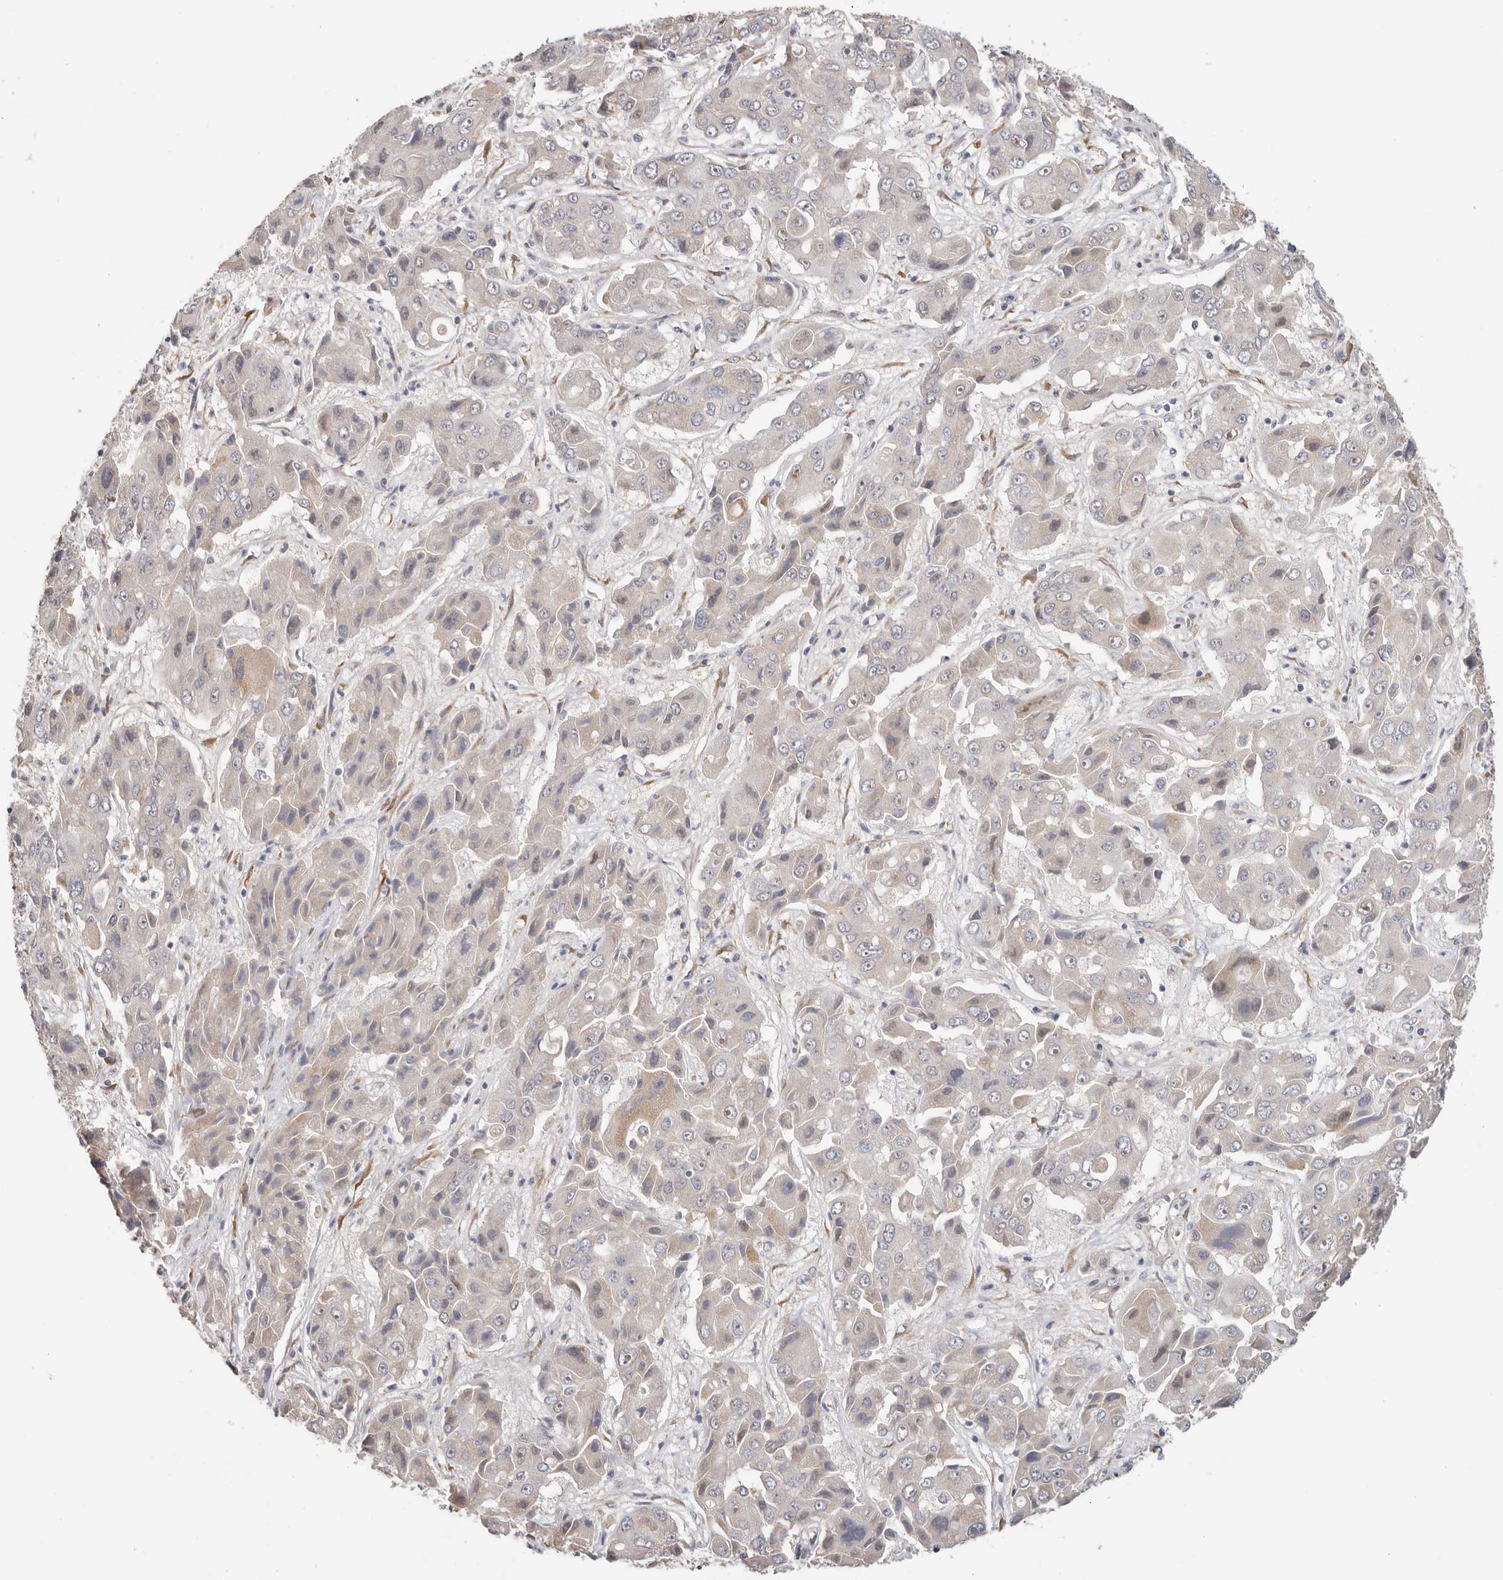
{"staining": {"intensity": "negative", "quantity": "none", "location": "none"}, "tissue": "liver cancer", "cell_type": "Tumor cells", "image_type": "cancer", "snomed": [{"axis": "morphology", "description": "Cholangiocarcinoma"}, {"axis": "topography", "description": "Liver"}], "caption": "IHC of cholangiocarcinoma (liver) demonstrates no positivity in tumor cells.", "gene": "AFDN", "patient": {"sex": "male", "age": 67}}